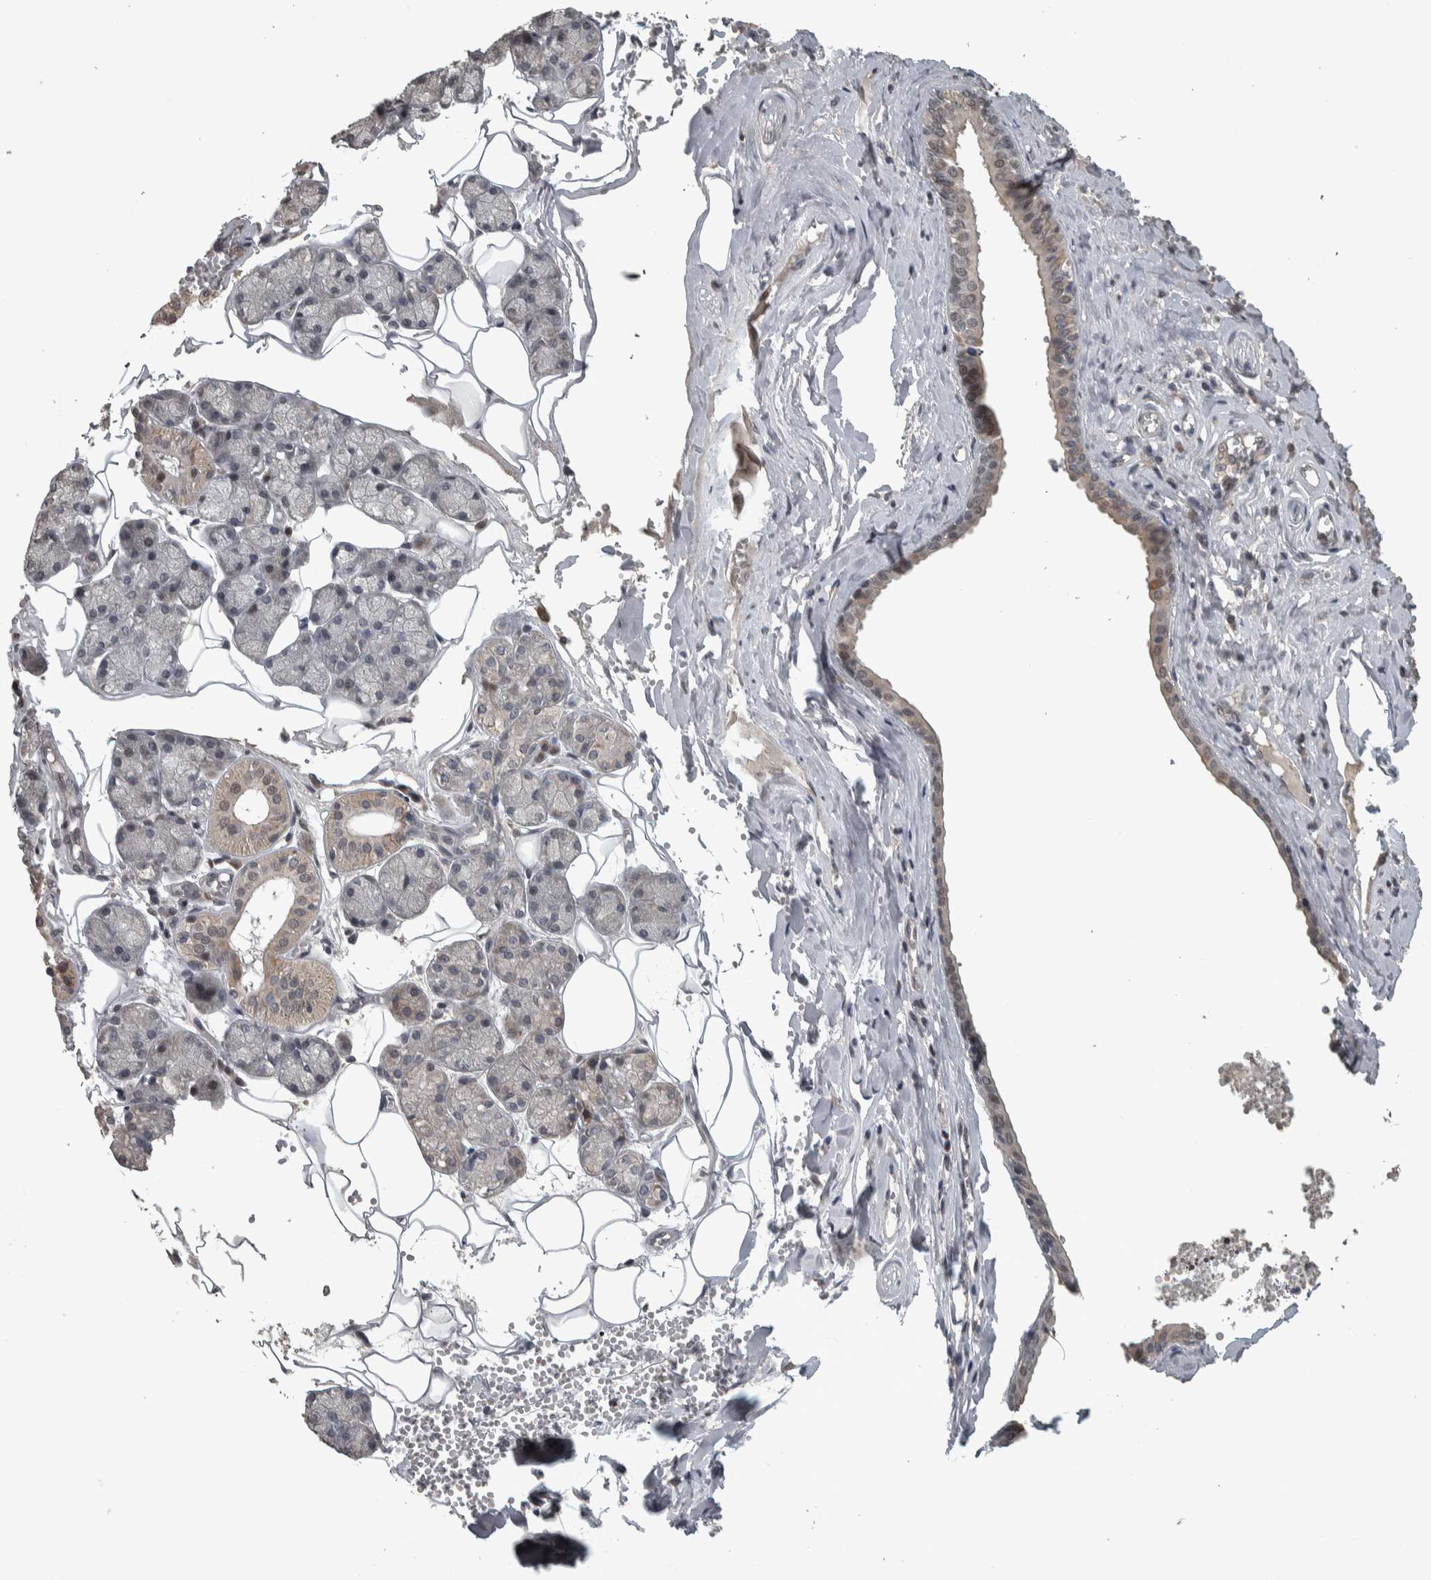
{"staining": {"intensity": "moderate", "quantity": "<25%", "location": "cytoplasmic/membranous"}, "tissue": "salivary gland", "cell_type": "Glandular cells", "image_type": "normal", "snomed": [{"axis": "morphology", "description": "Normal tissue, NOS"}, {"axis": "topography", "description": "Salivary gland"}], "caption": "Brown immunohistochemical staining in normal human salivary gland exhibits moderate cytoplasmic/membranous positivity in about <25% of glandular cells.", "gene": "ERAL1", "patient": {"sex": "male", "age": 62}}